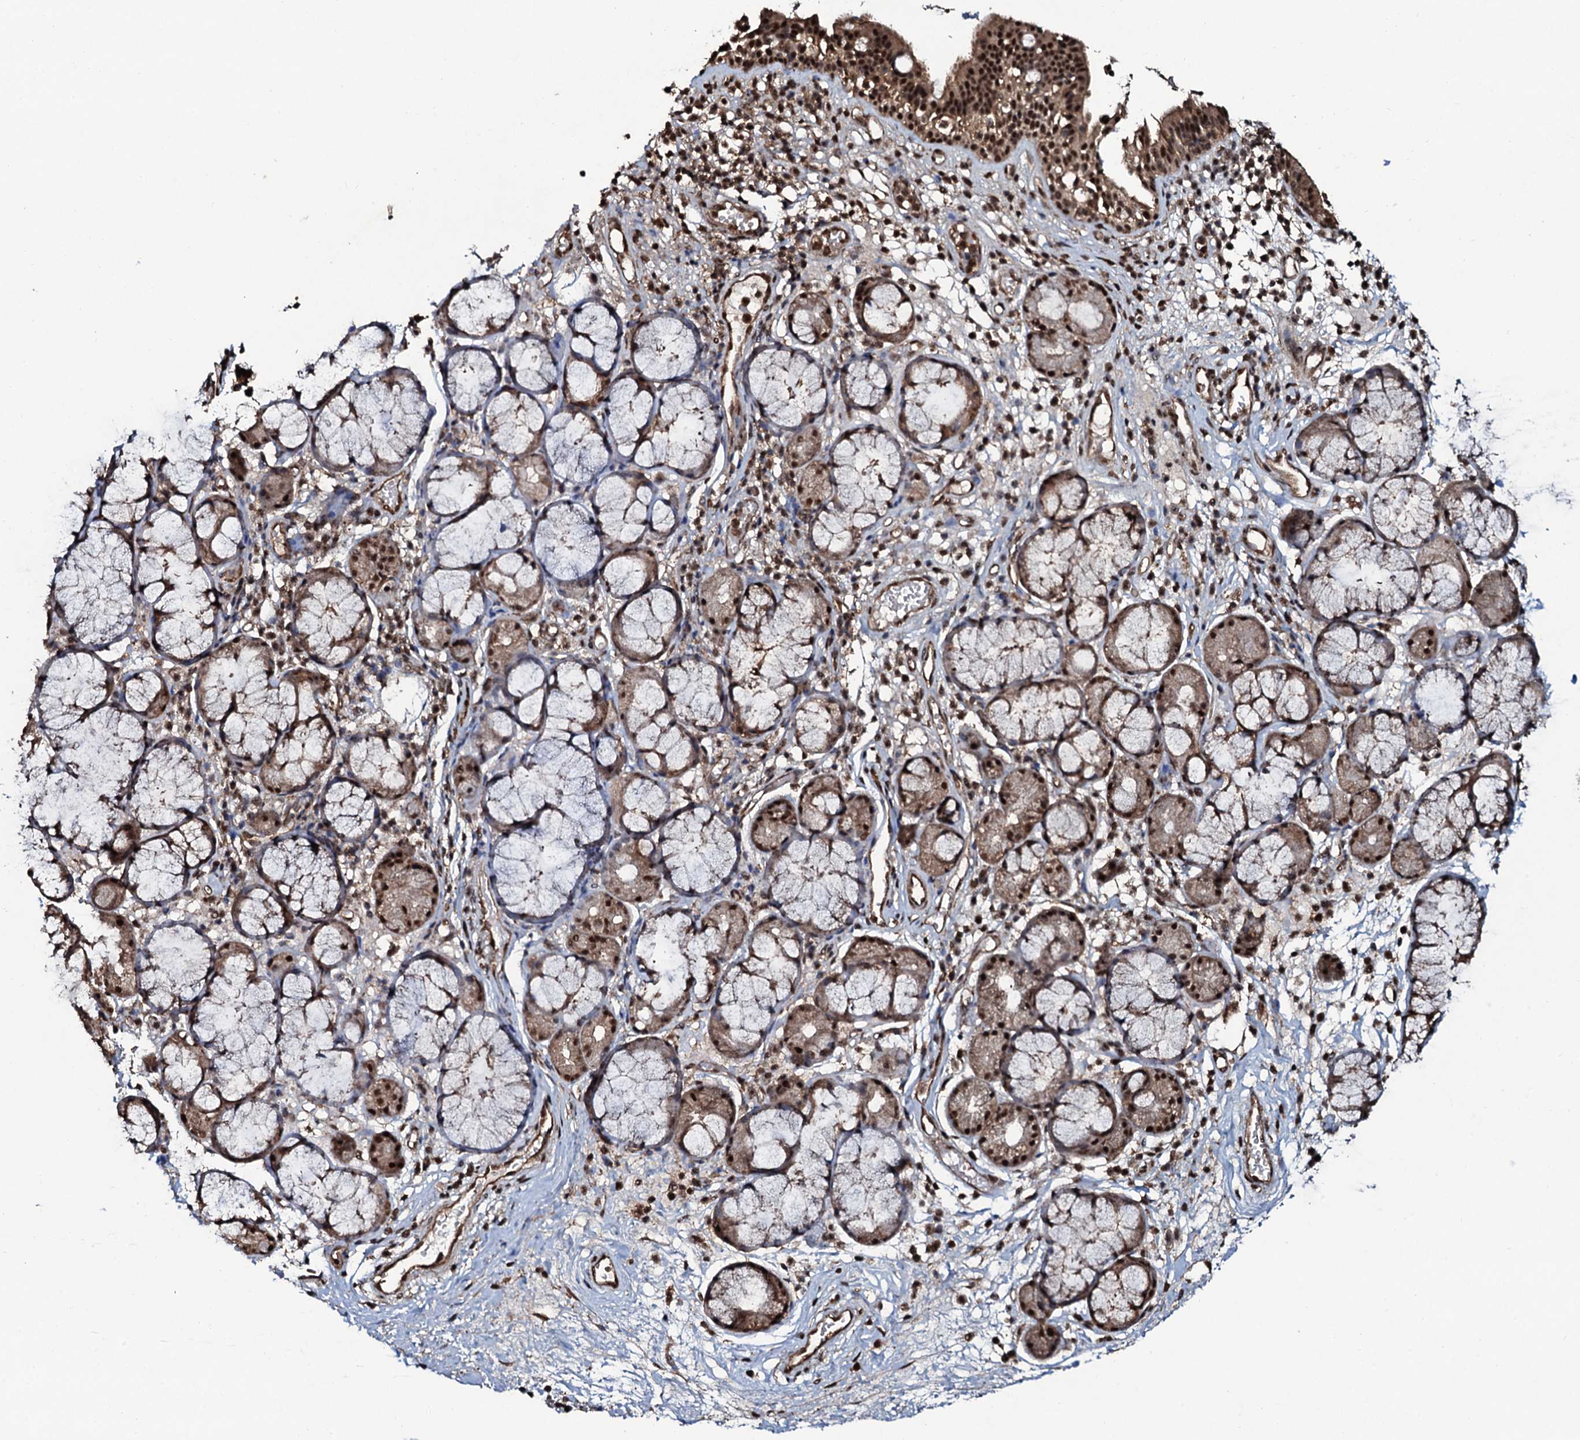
{"staining": {"intensity": "moderate", "quantity": ">75%", "location": "cytoplasmic/membranous,nuclear"}, "tissue": "nasopharynx", "cell_type": "Respiratory epithelial cells", "image_type": "normal", "snomed": [{"axis": "morphology", "description": "Normal tissue, NOS"}, {"axis": "morphology", "description": "Inflammation, NOS"}, {"axis": "topography", "description": "Nasopharynx"}], "caption": "Protein staining of benign nasopharynx exhibits moderate cytoplasmic/membranous,nuclear positivity in about >75% of respiratory epithelial cells. (DAB IHC with brightfield microscopy, high magnification).", "gene": "COG6", "patient": {"sex": "male", "age": 70}}